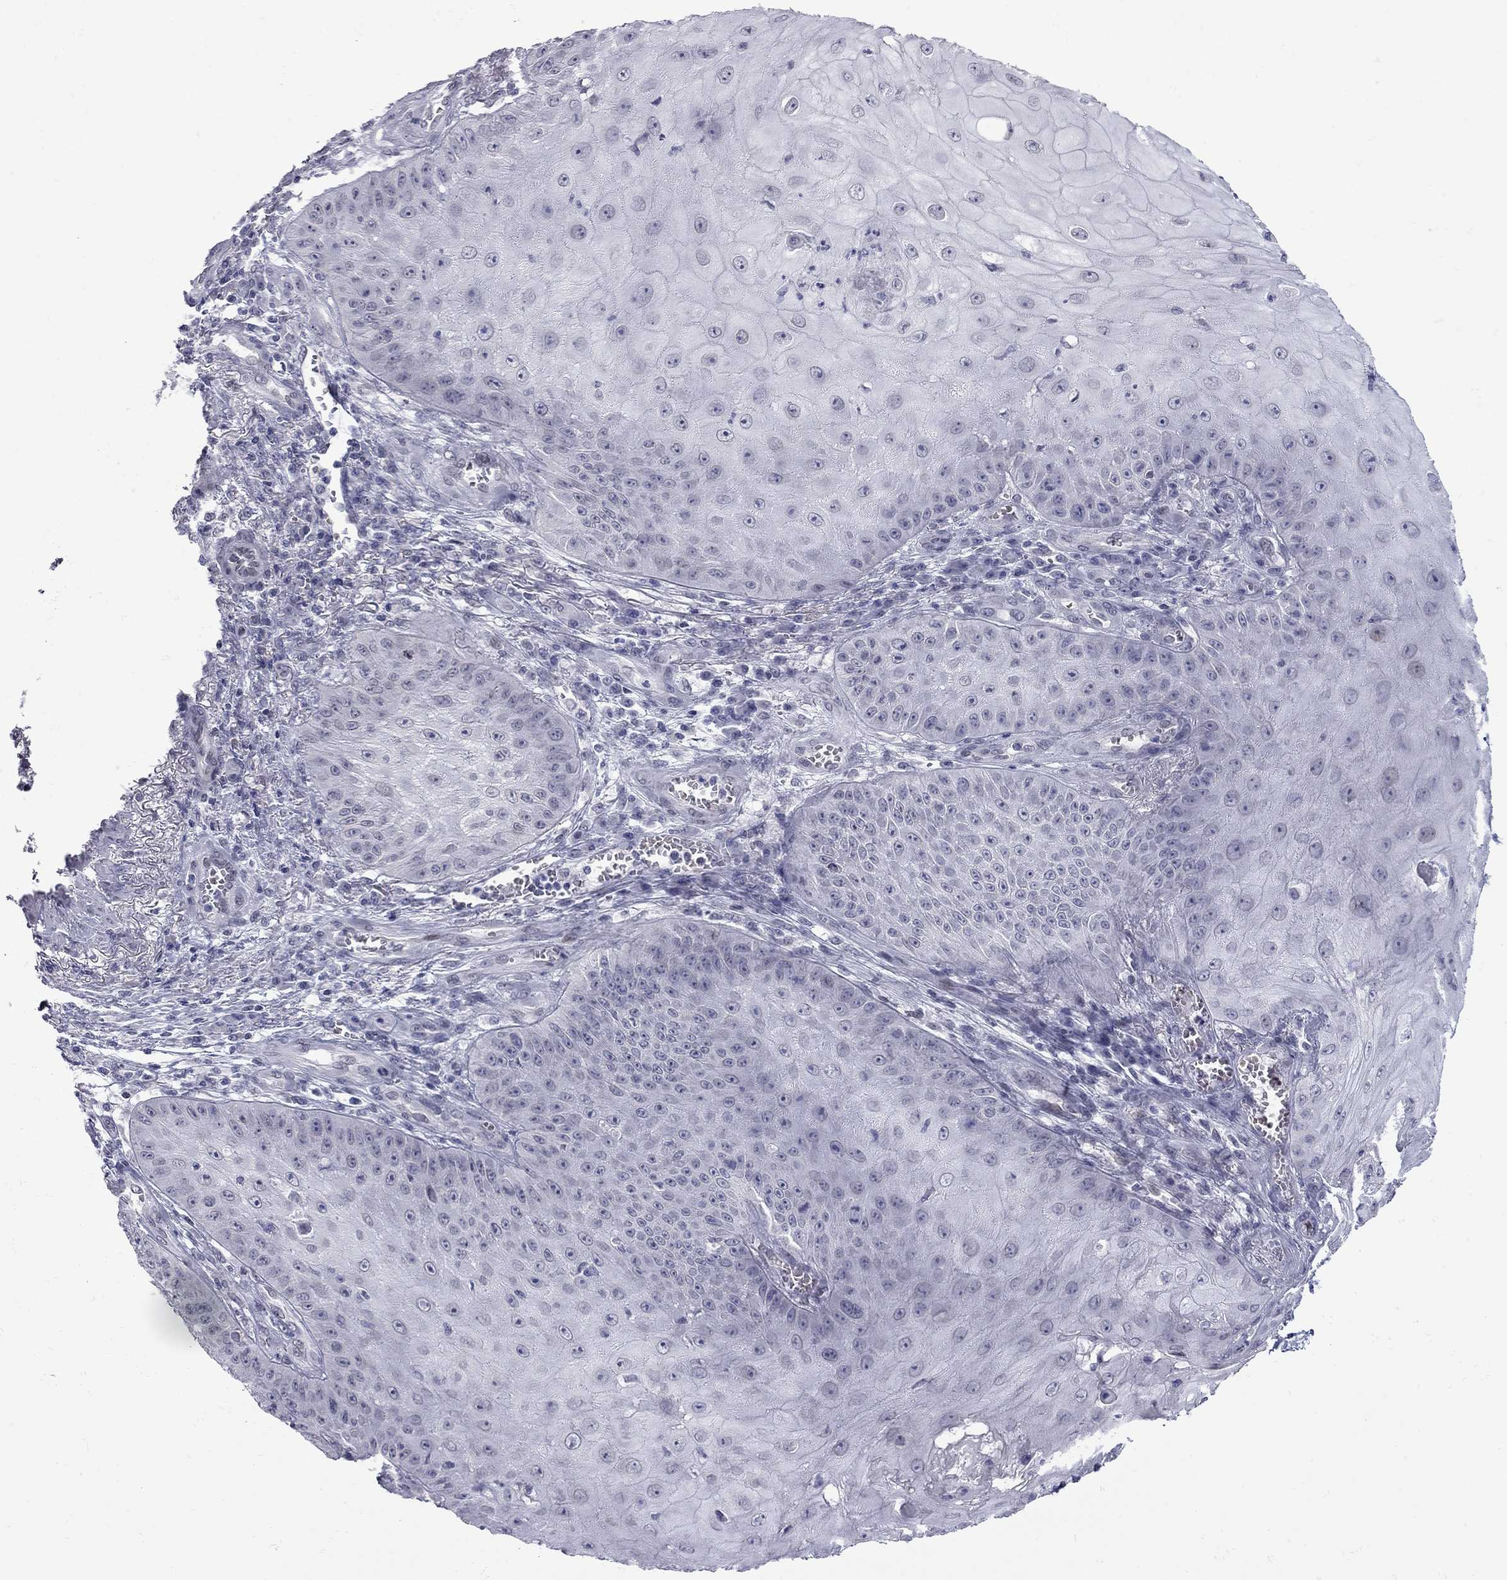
{"staining": {"intensity": "negative", "quantity": "none", "location": "none"}, "tissue": "skin cancer", "cell_type": "Tumor cells", "image_type": "cancer", "snomed": [{"axis": "morphology", "description": "Squamous cell carcinoma, NOS"}, {"axis": "topography", "description": "Skin"}], "caption": "Tumor cells are negative for protein expression in human squamous cell carcinoma (skin).", "gene": "CLTCL1", "patient": {"sex": "male", "age": 70}}